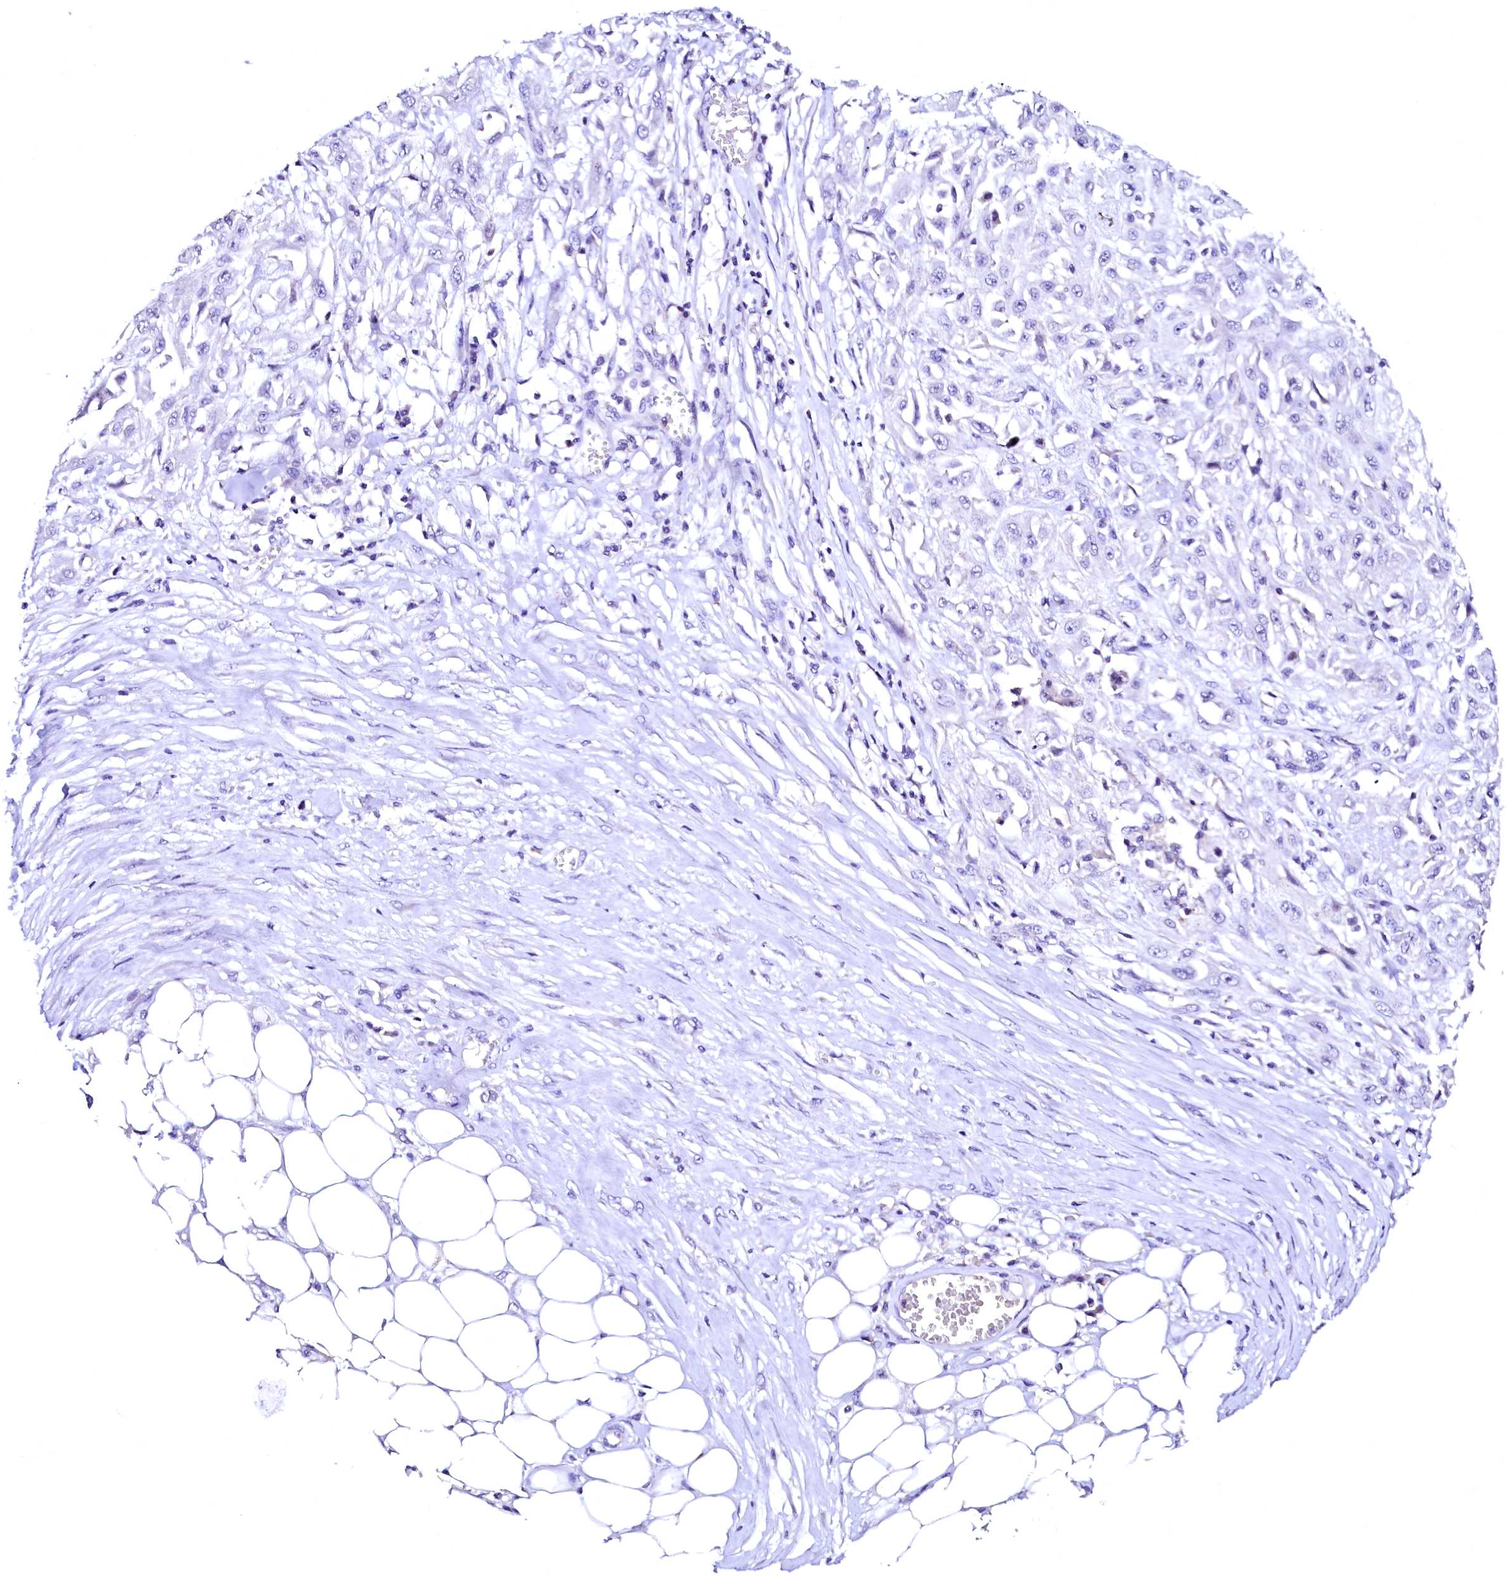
{"staining": {"intensity": "negative", "quantity": "none", "location": "none"}, "tissue": "skin cancer", "cell_type": "Tumor cells", "image_type": "cancer", "snomed": [{"axis": "morphology", "description": "Squamous cell carcinoma, NOS"}, {"axis": "morphology", "description": "Squamous cell carcinoma, metastatic, NOS"}, {"axis": "topography", "description": "Skin"}, {"axis": "topography", "description": "Lymph node"}], "caption": "Skin cancer (squamous cell carcinoma) was stained to show a protein in brown. There is no significant positivity in tumor cells.", "gene": "NALF1", "patient": {"sex": "male", "age": 75}}